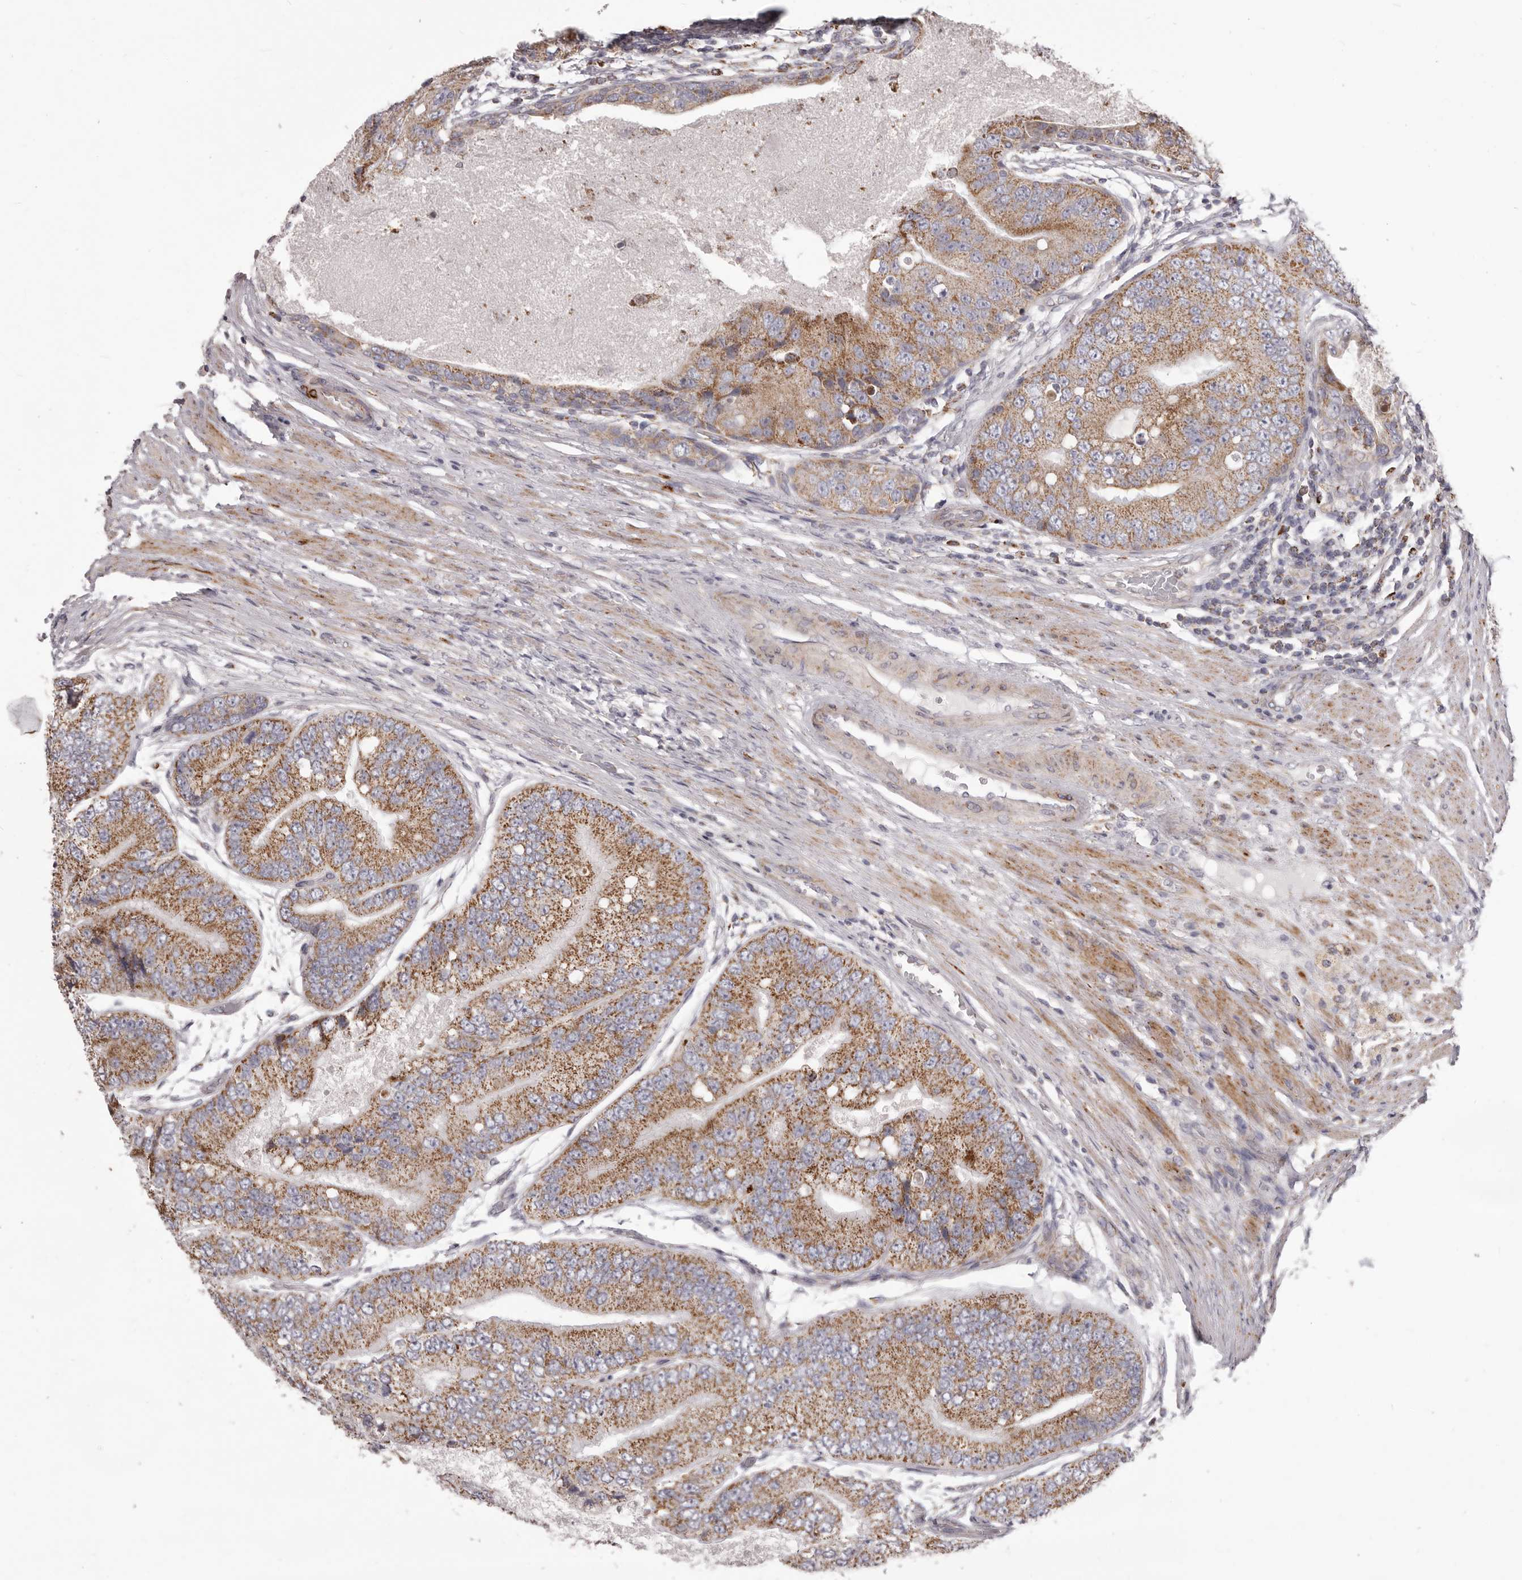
{"staining": {"intensity": "moderate", "quantity": ">75%", "location": "cytoplasmic/membranous"}, "tissue": "prostate cancer", "cell_type": "Tumor cells", "image_type": "cancer", "snomed": [{"axis": "morphology", "description": "Adenocarcinoma, High grade"}, {"axis": "topography", "description": "Prostate"}], "caption": "IHC of human high-grade adenocarcinoma (prostate) reveals medium levels of moderate cytoplasmic/membranous positivity in approximately >75% of tumor cells. The protein of interest is shown in brown color, while the nuclei are stained blue.", "gene": "PRMT2", "patient": {"sex": "male", "age": 70}}